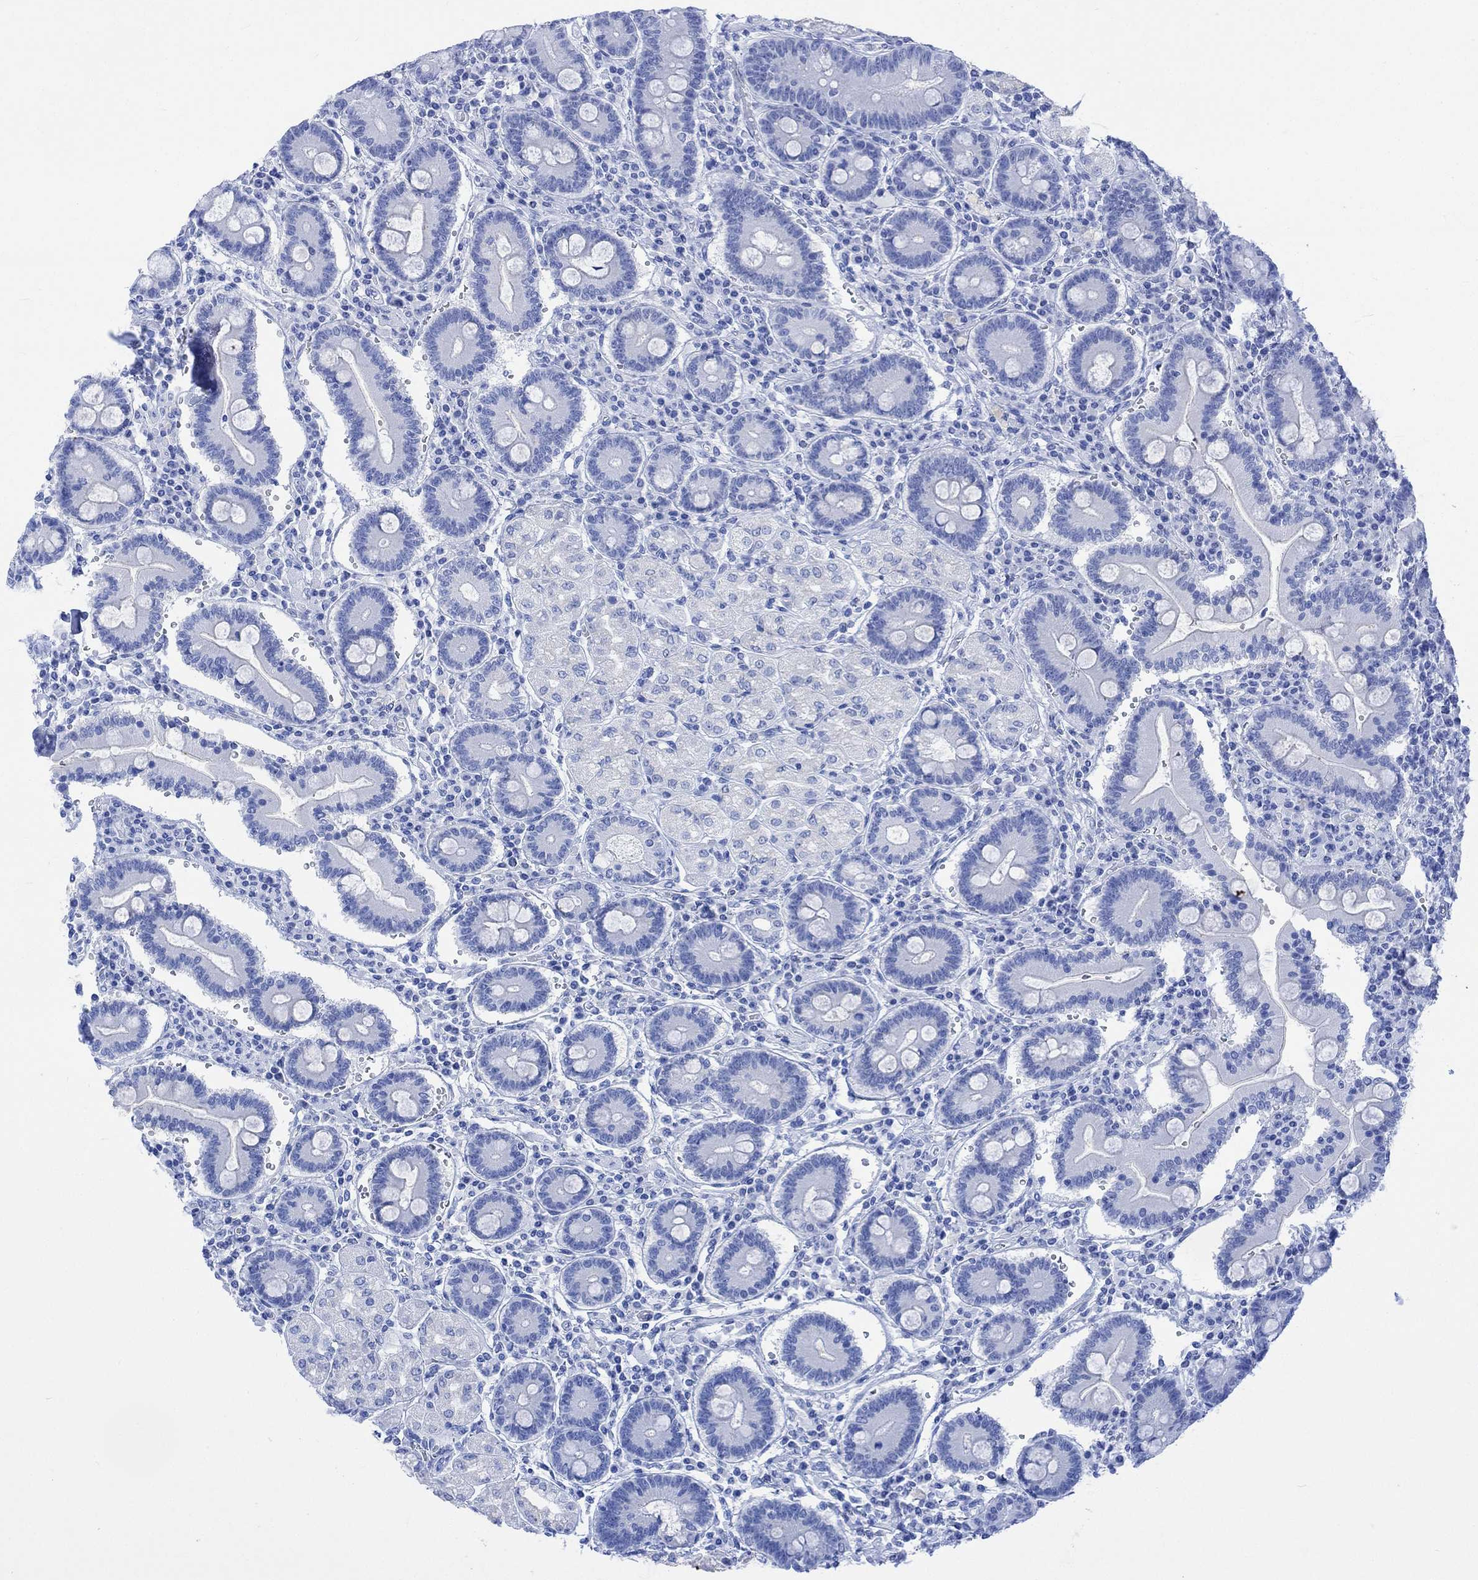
{"staining": {"intensity": "negative", "quantity": "none", "location": "none"}, "tissue": "duodenum", "cell_type": "Glandular cells", "image_type": "normal", "snomed": [{"axis": "morphology", "description": "Normal tissue, NOS"}, {"axis": "topography", "description": "Duodenum"}], "caption": "Image shows no protein staining in glandular cells of normal duodenum. (DAB immunohistochemistry (IHC) visualized using brightfield microscopy, high magnification).", "gene": "CELF4", "patient": {"sex": "female", "age": 62}}